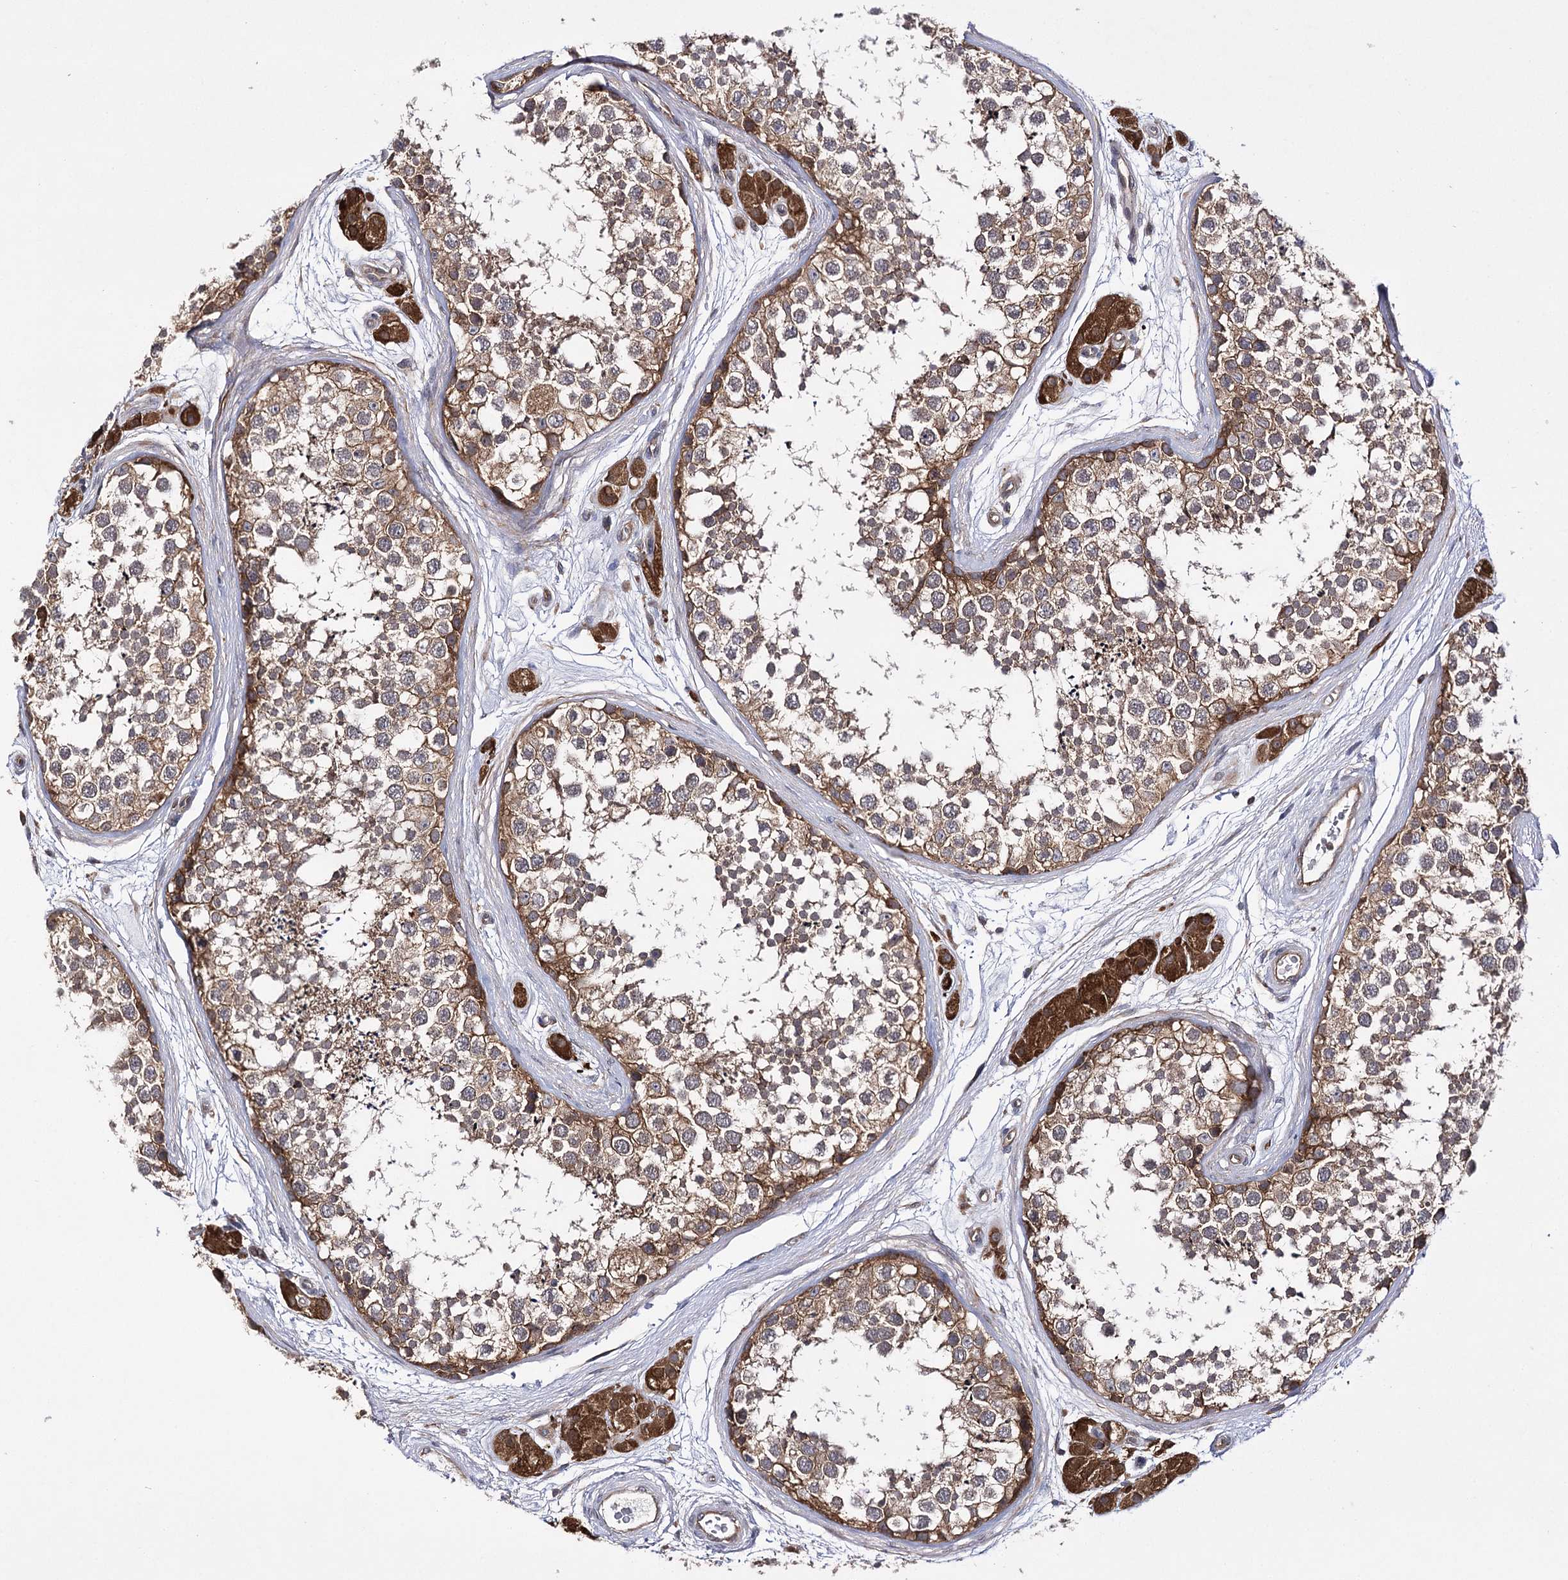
{"staining": {"intensity": "moderate", "quantity": ">75%", "location": "cytoplasmic/membranous"}, "tissue": "testis", "cell_type": "Cells in seminiferous ducts", "image_type": "normal", "snomed": [{"axis": "morphology", "description": "Normal tissue, NOS"}, {"axis": "topography", "description": "Testis"}], "caption": "A high-resolution histopathology image shows IHC staining of benign testis, which reveals moderate cytoplasmic/membranous expression in about >75% of cells in seminiferous ducts. (Brightfield microscopy of DAB IHC at high magnification).", "gene": "BCR", "patient": {"sex": "male", "age": 56}}